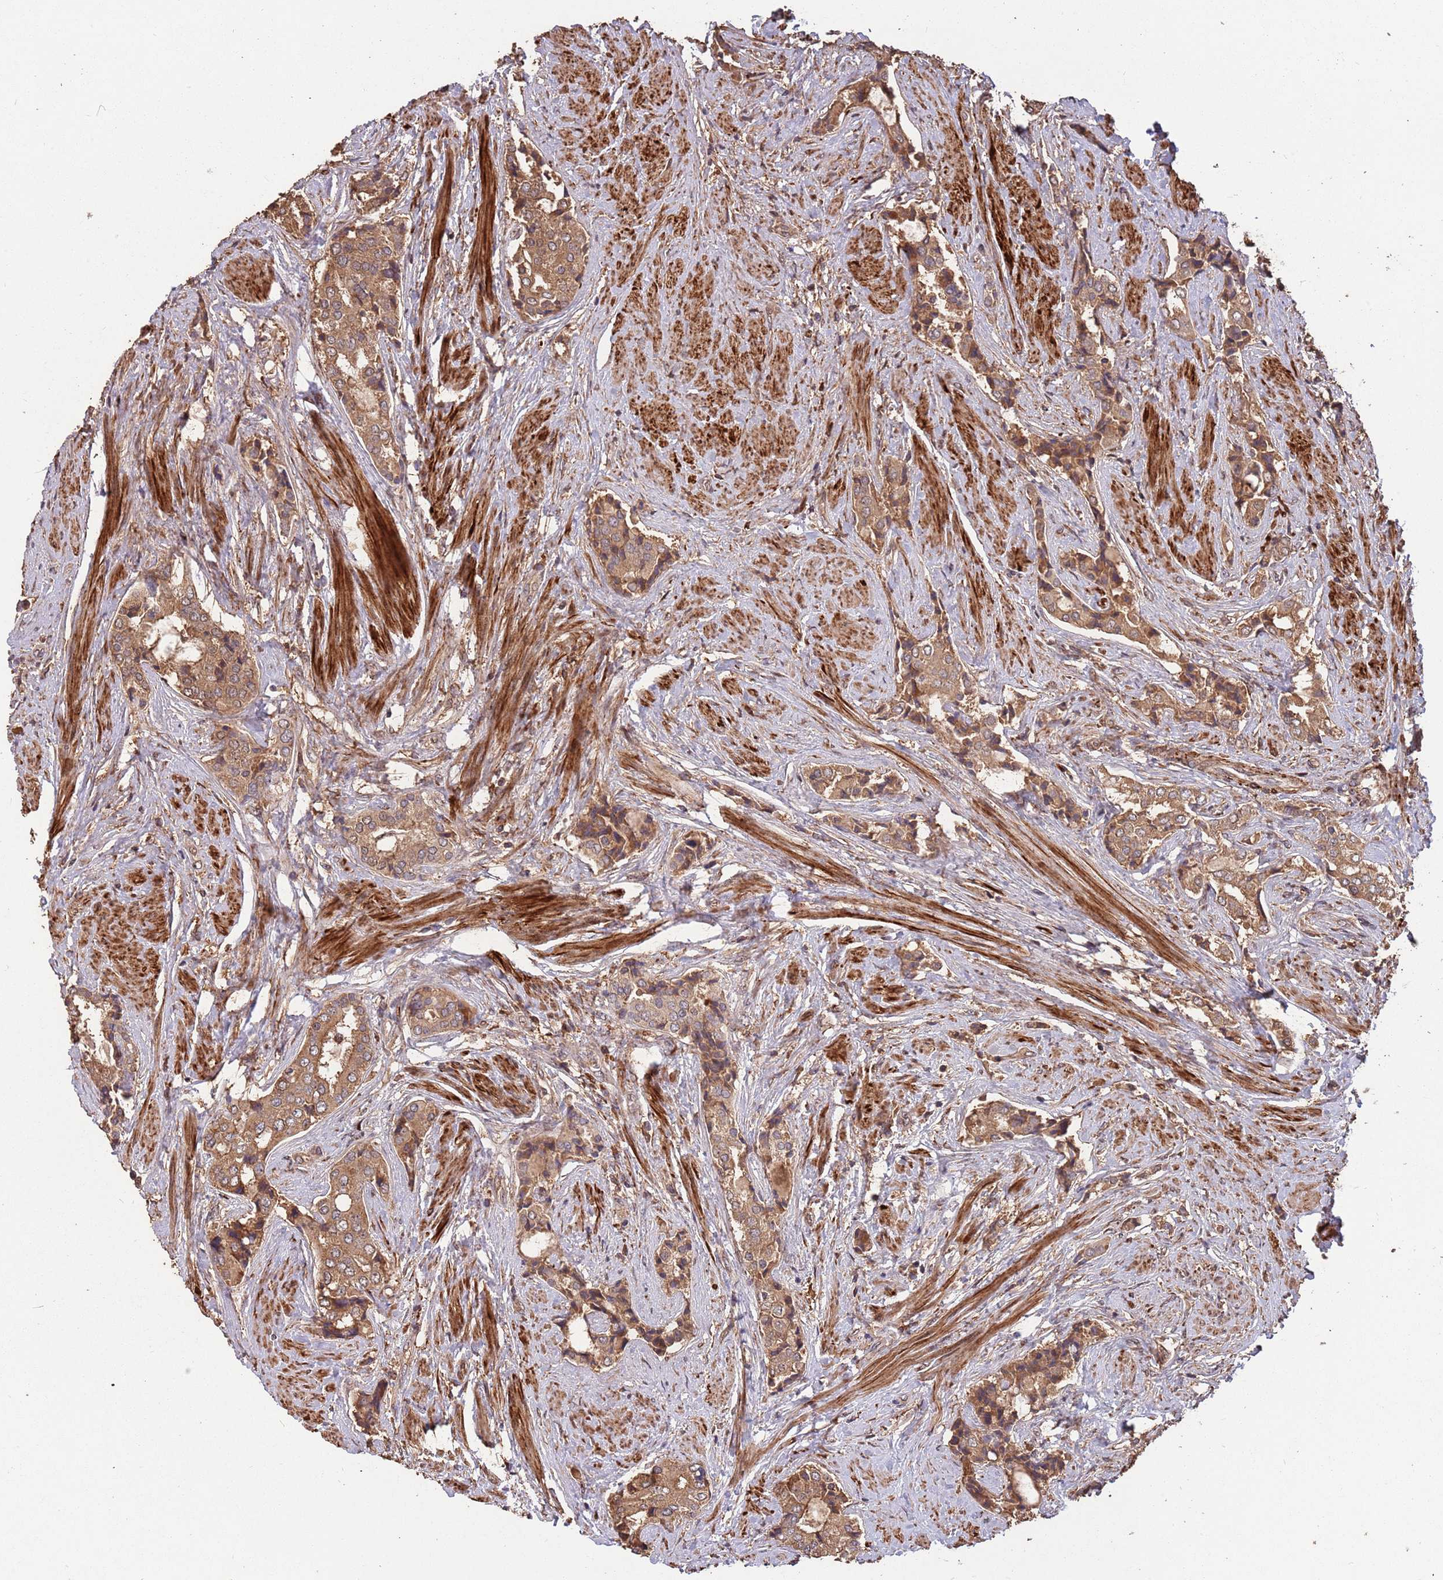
{"staining": {"intensity": "moderate", "quantity": ">75%", "location": "cytoplasmic/membranous"}, "tissue": "prostate cancer", "cell_type": "Tumor cells", "image_type": "cancer", "snomed": [{"axis": "morphology", "description": "Adenocarcinoma, High grade"}, {"axis": "topography", "description": "Prostate"}], "caption": "Immunohistochemical staining of human prostate cancer demonstrates medium levels of moderate cytoplasmic/membranous positivity in approximately >75% of tumor cells.", "gene": "ZNF428", "patient": {"sex": "male", "age": 71}}